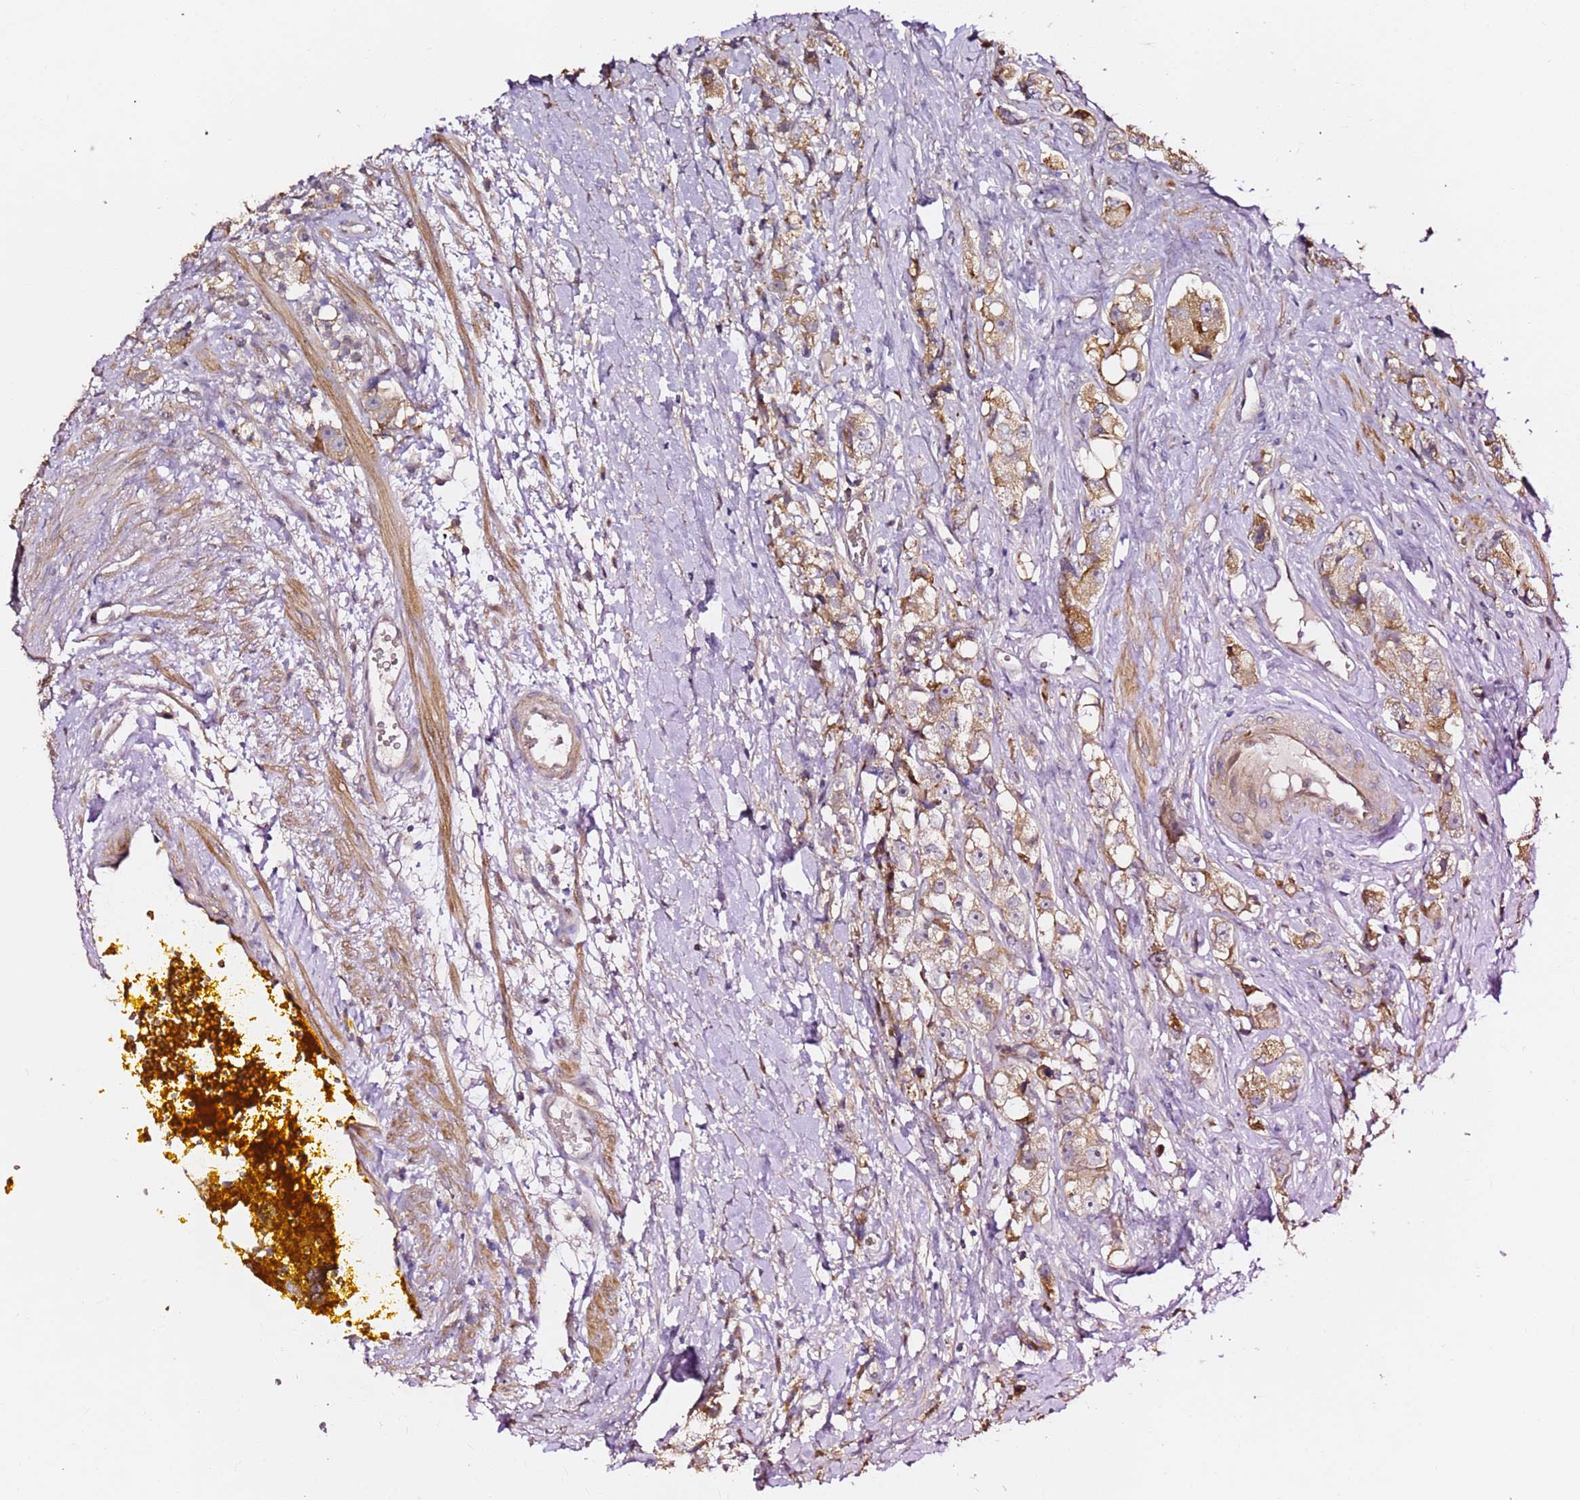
{"staining": {"intensity": "moderate", "quantity": ">75%", "location": "cytoplasmic/membranous"}, "tissue": "prostate cancer", "cell_type": "Tumor cells", "image_type": "cancer", "snomed": [{"axis": "morphology", "description": "Adenocarcinoma, High grade"}, {"axis": "topography", "description": "Prostate"}], "caption": "A high-resolution histopathology image shows immunohistochemistry staining of prostate cancer, which exhibits moderate cytoplasmic/membranous positivity in about >75% of tumor cells.", "gene": "HSD17B7", "patient": {"sex": "male", "age": 74}}